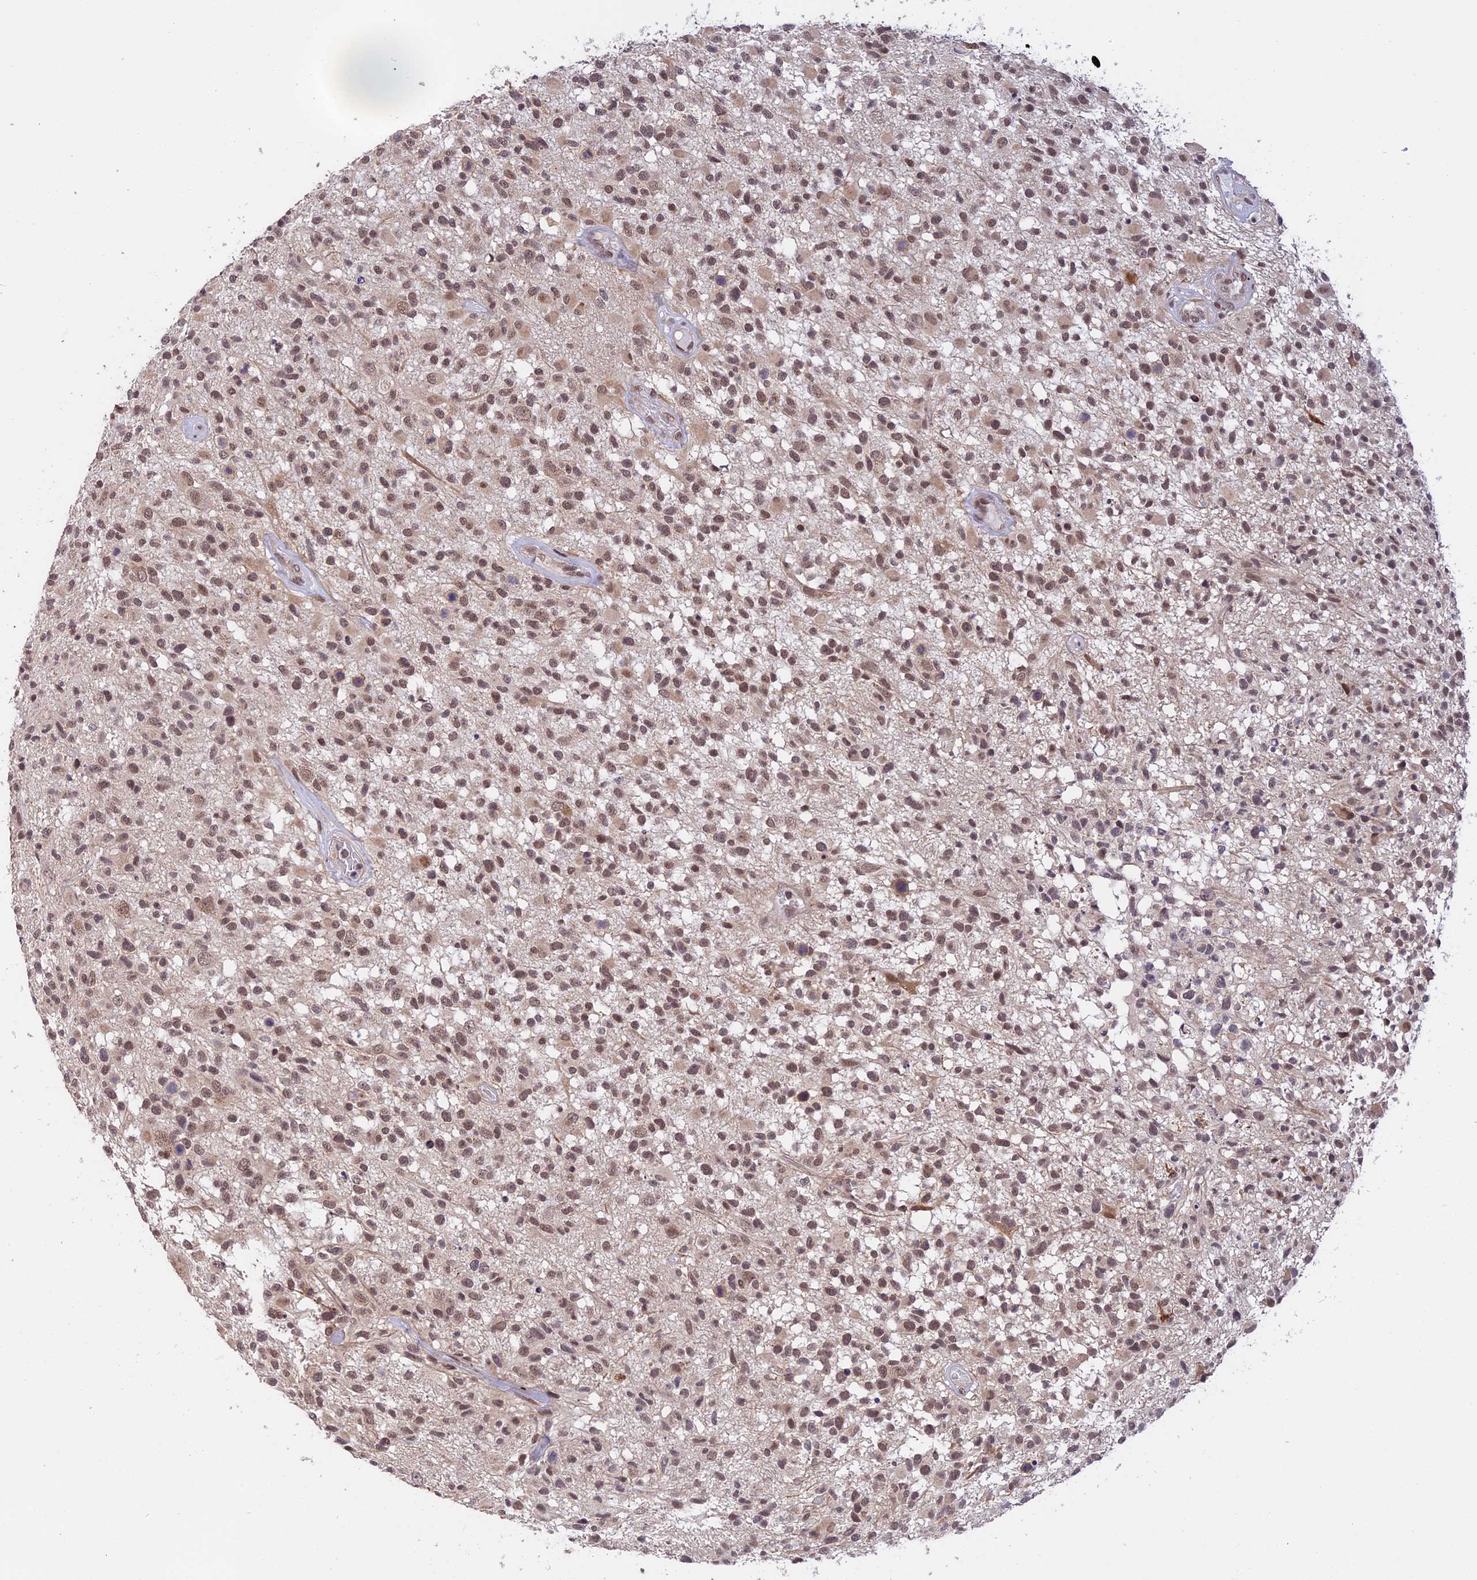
{"staining": {"intensity": "weak", "quantity": ">75%", "location": "nuclear"}, "tissue": "glioma", "cell_type": "Tumor cells", "image_type": "cancer", "snomed": [{"axis": "morphology", "description": "Glioma, malignant, High grade"}, {"axis": "morphology", "description": "Glioblastoma, NOS"}, {"axis": "topography", "description": "Brain"}], "caption": "Immunohistochemistry (IHC) micrograph of human glioma stained for a protein (brown), which shows low levels of weak nuclear expression in about >75% of tumor cells.", "gene": "POLR2C", "patient": {"sex": "male", "age": 60}}